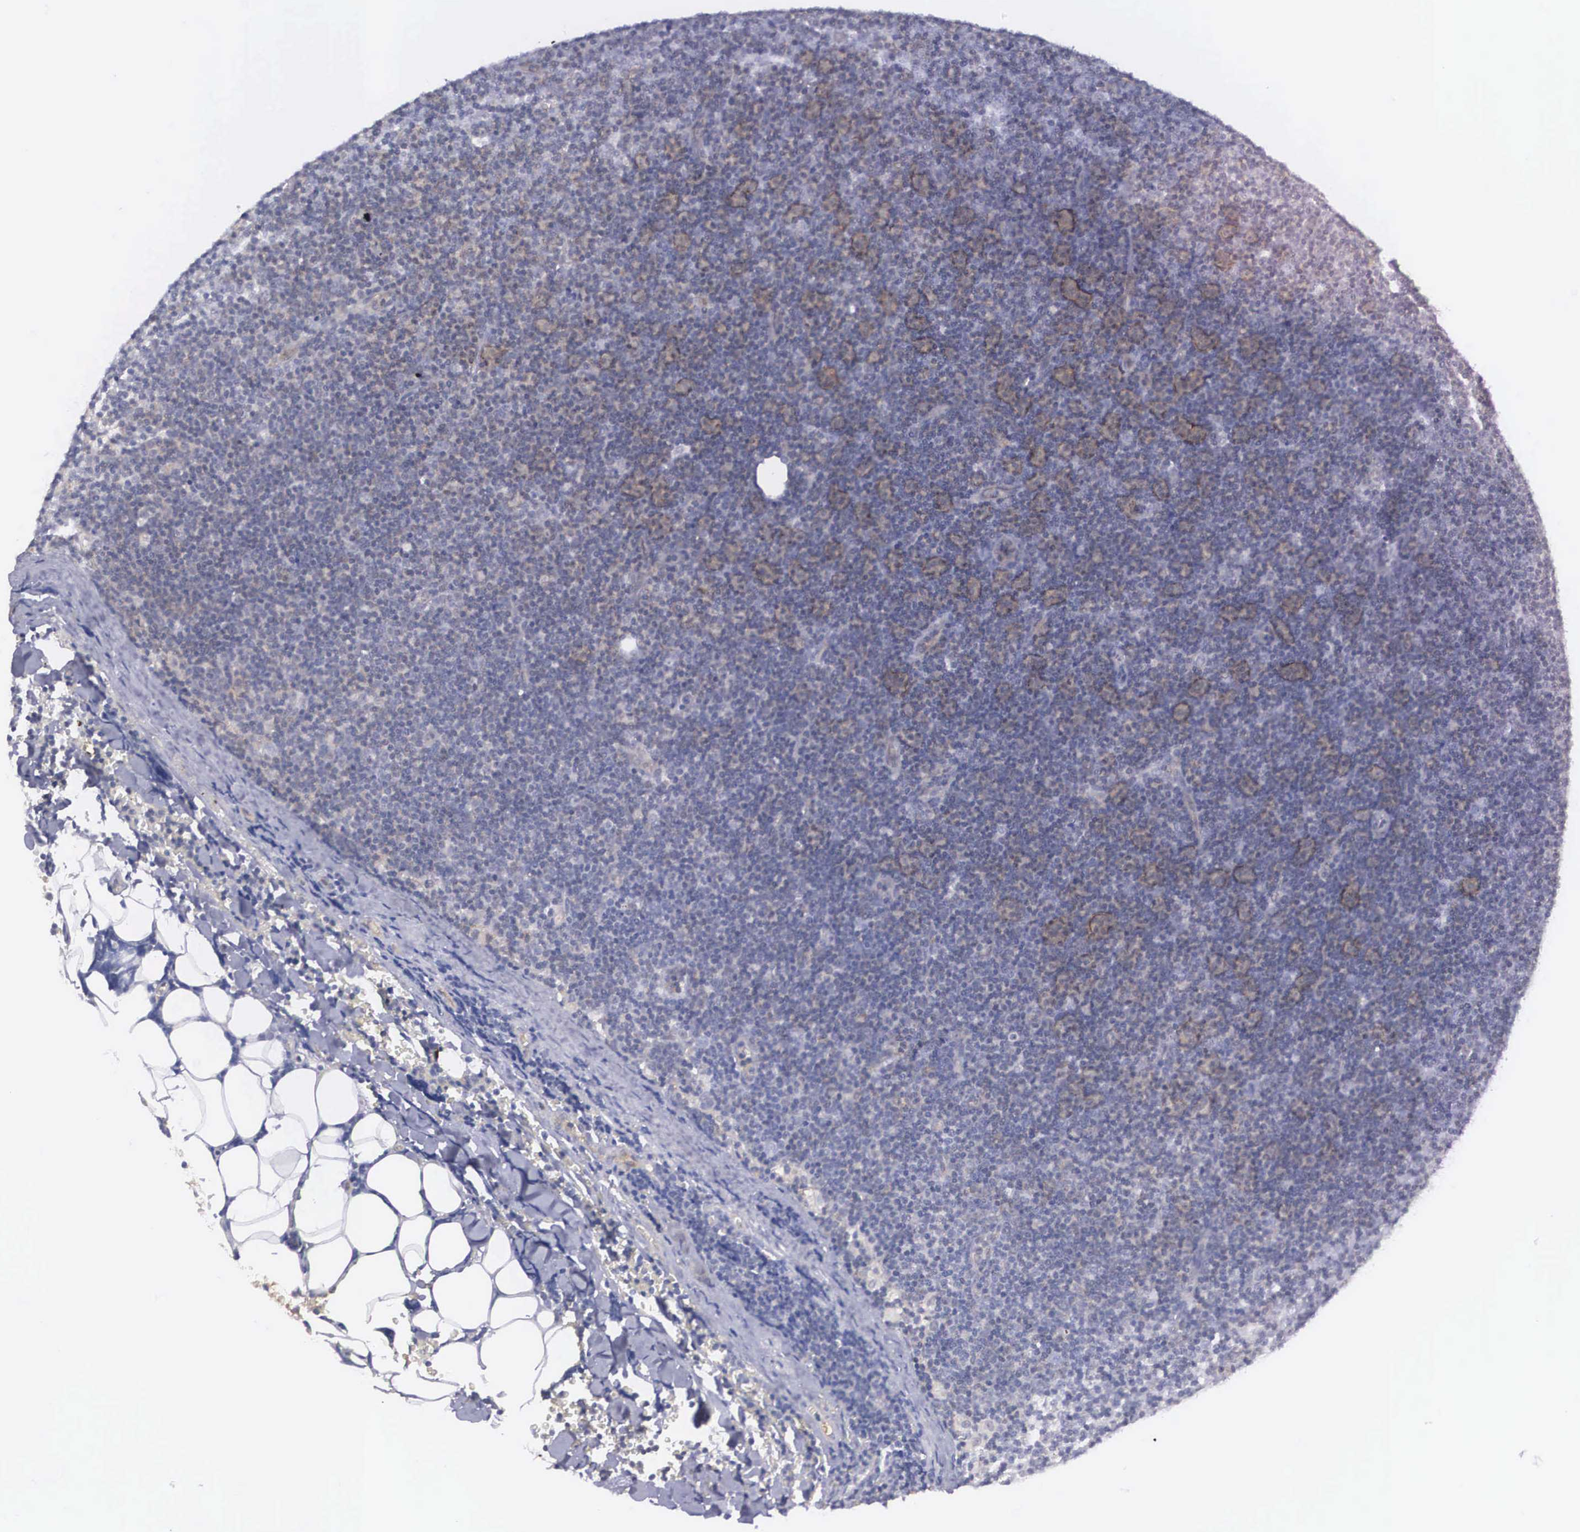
{"staining": {"intensity": "weak", "quantity": "<25%", "location": "cytoplasmic/membranous"}, "tissue": "lymphoma", "cell_type": "Tumor cells", "image_type": "cancer", "snomed": [{"axis": "morphology", "description": "Malignant lymphoma, non-Hodgkin's type, Low grade"}, {"axis": "topography", "description": "Lymph node"}], "caption": "Immunohistochemistry photomicrograph of neoplastic tissue: low-grade malignant lymphoma, non-Hodgkin's type stained with DAB demonstrates no significant protein staining in tumor cells. (Brightfield microscopy of DAB (3,3'-diaminobenzidine) immunohistochemistry (IHC) at high magnification).", "gene": "RBPJ", "patient": {"sex": "male", "age": 57}}